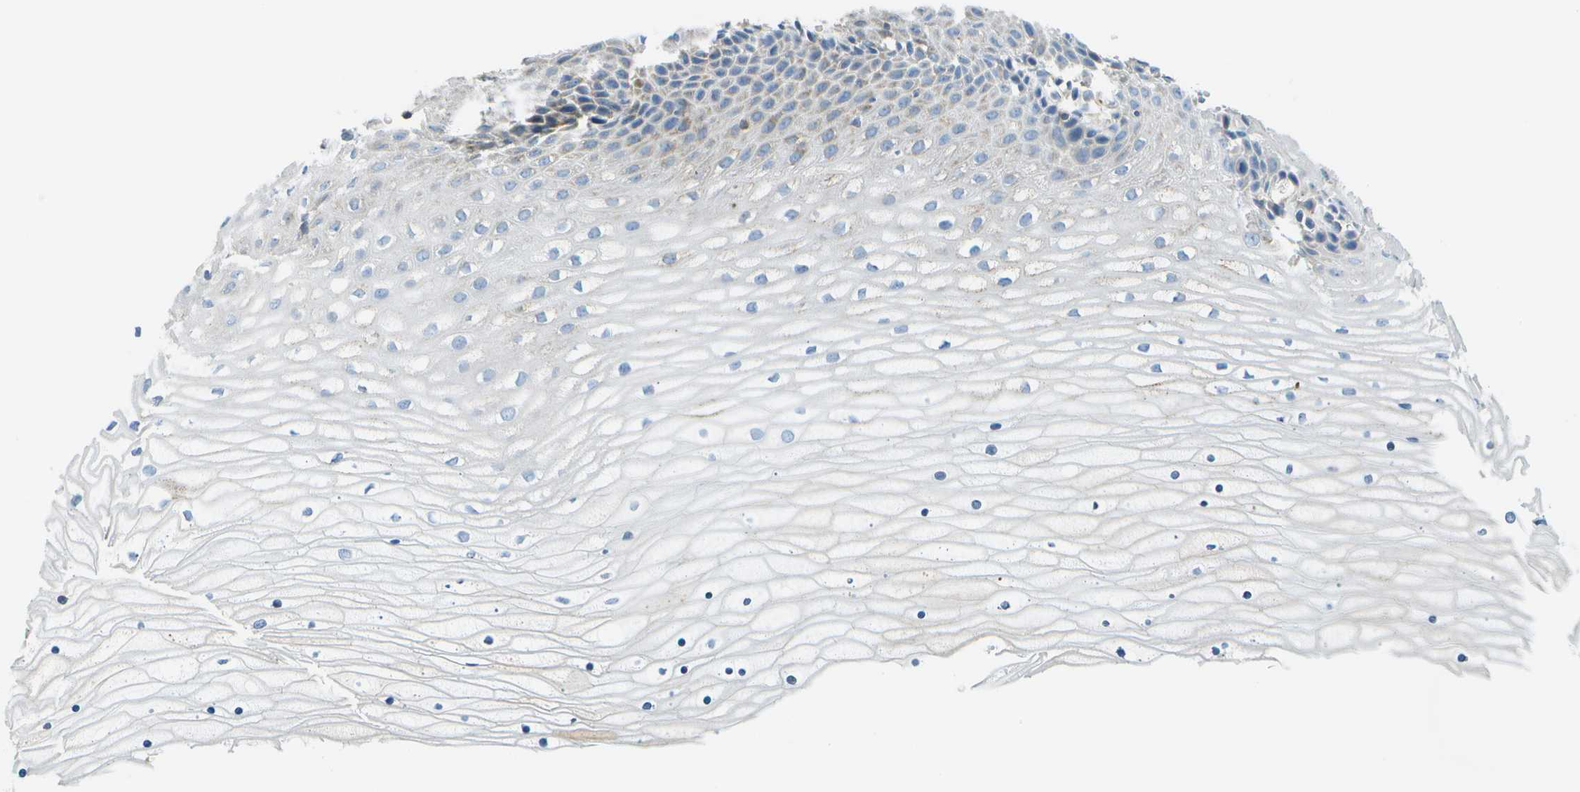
{"staining": {"intensity": "negative", "quantity": "none", "location": "none"}, "tissue": "cervix", "cell_type": "Glandular cells", "image_type": "normal", "snomed": [{"axis": "morphology", "description": "Normal tissue, NOS"}, {"axis": "topography", "description": "Cervix"}], "caption": "Immunohistochemical staining of normal human cervix reveals no significant staining in glandular cells. The staining was performed using DAB (3,3'-diaminobenzidine) to visualize the protein expression in brown, while the nuclei were stained in blue with hematoxylin (Magnification: 20x).", "gene": "PTGIS", "patient": {"sex": "female", "age": 39}}